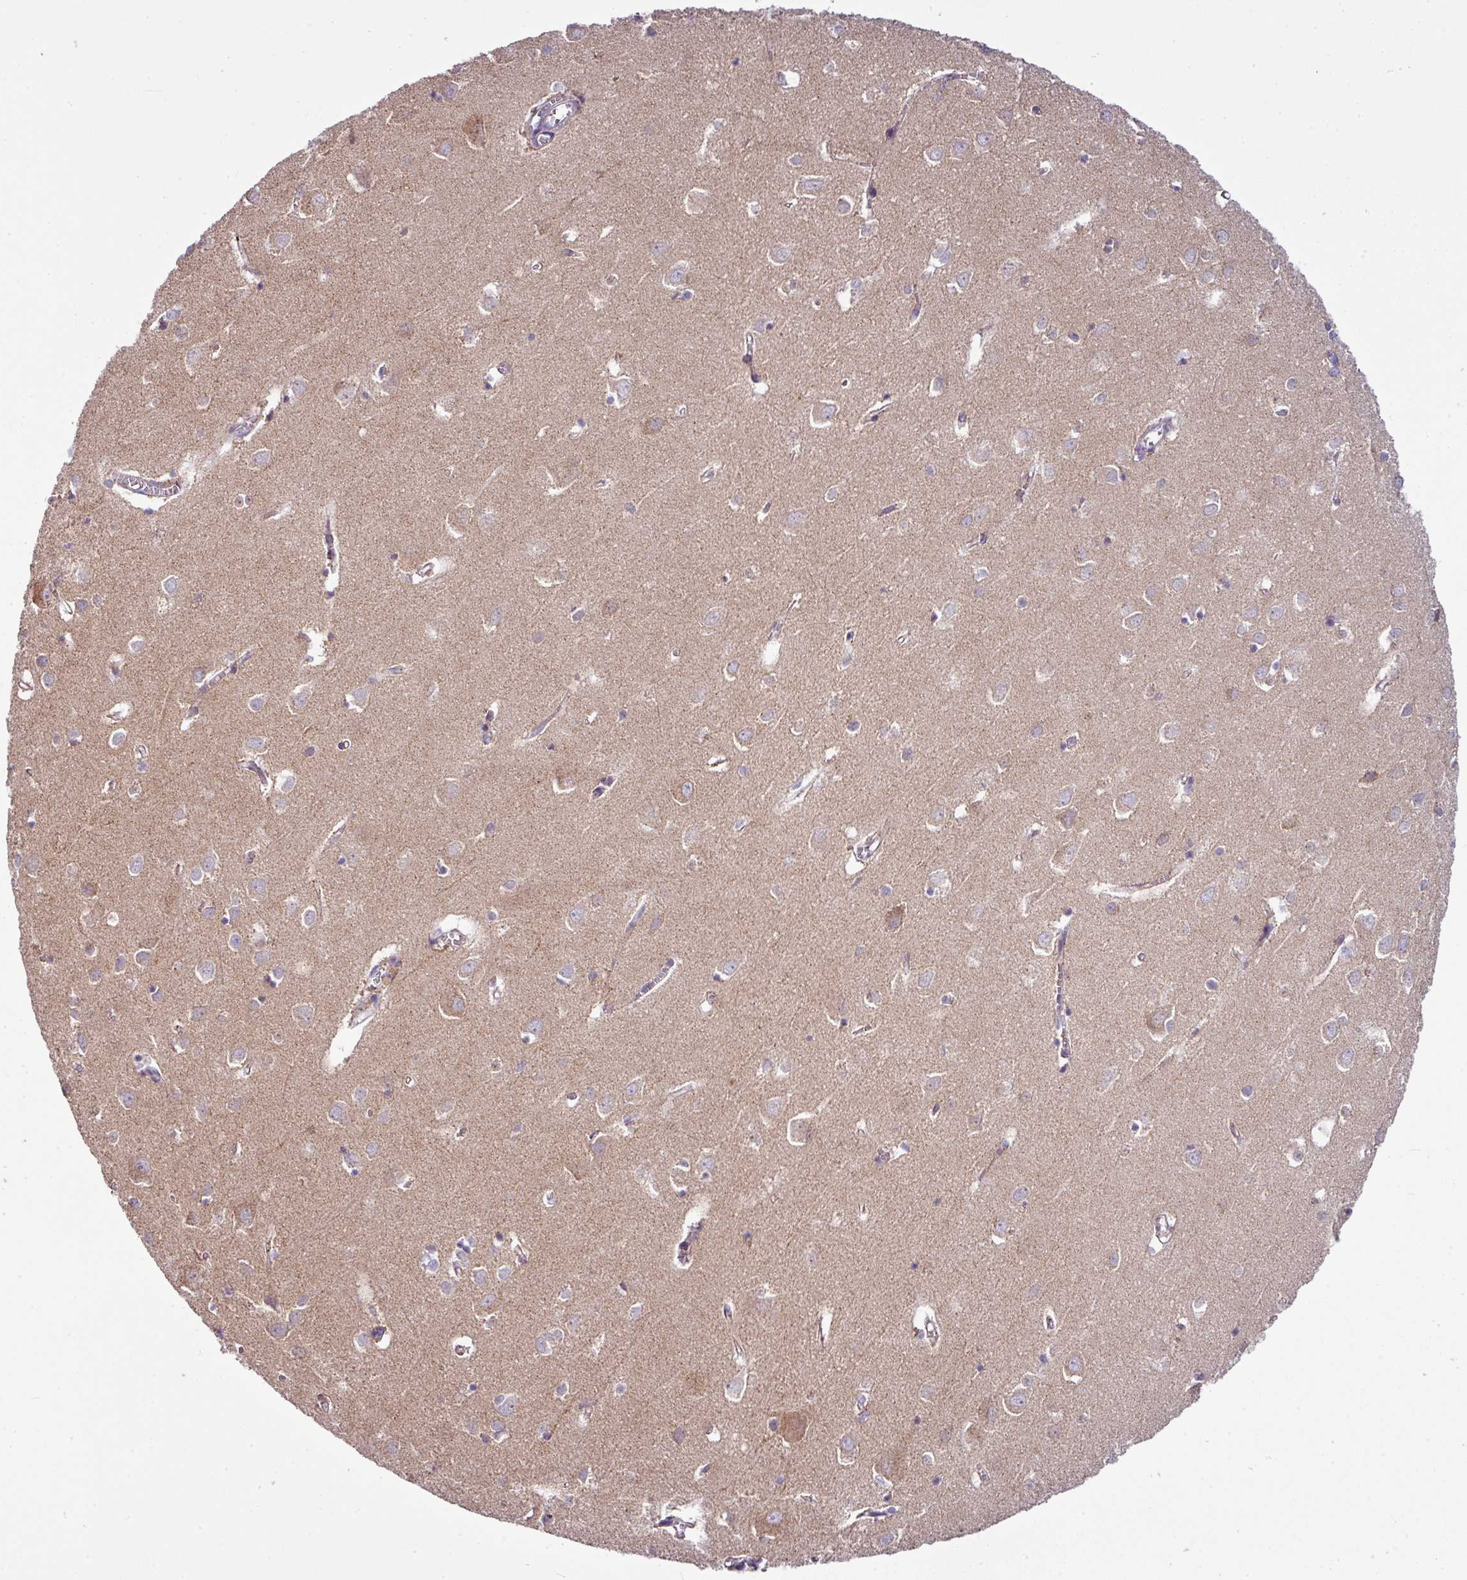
{"staining": {"intensity": "moderate", "quantity": "25%-75%", "location": "cytoplasmic/membranous"}, "tissue": "cerebral cortex", "cell_type": "Endothelial cells", "image_type": "normal", "snomed": [{"axis": "morphology", "description": "Normal tissue, NOS"}, {"axis": "topography", "description": "Cerebral cortex"}], "caption": "Benign cerebral cortex exhibits moderate cytoplasmic/membranous positivity in approximately 25%-75% of endothelial cells, visualized by immunohistochemistry.", "gene": "GAN", "patient": {"sex": "male", "age": 70}}